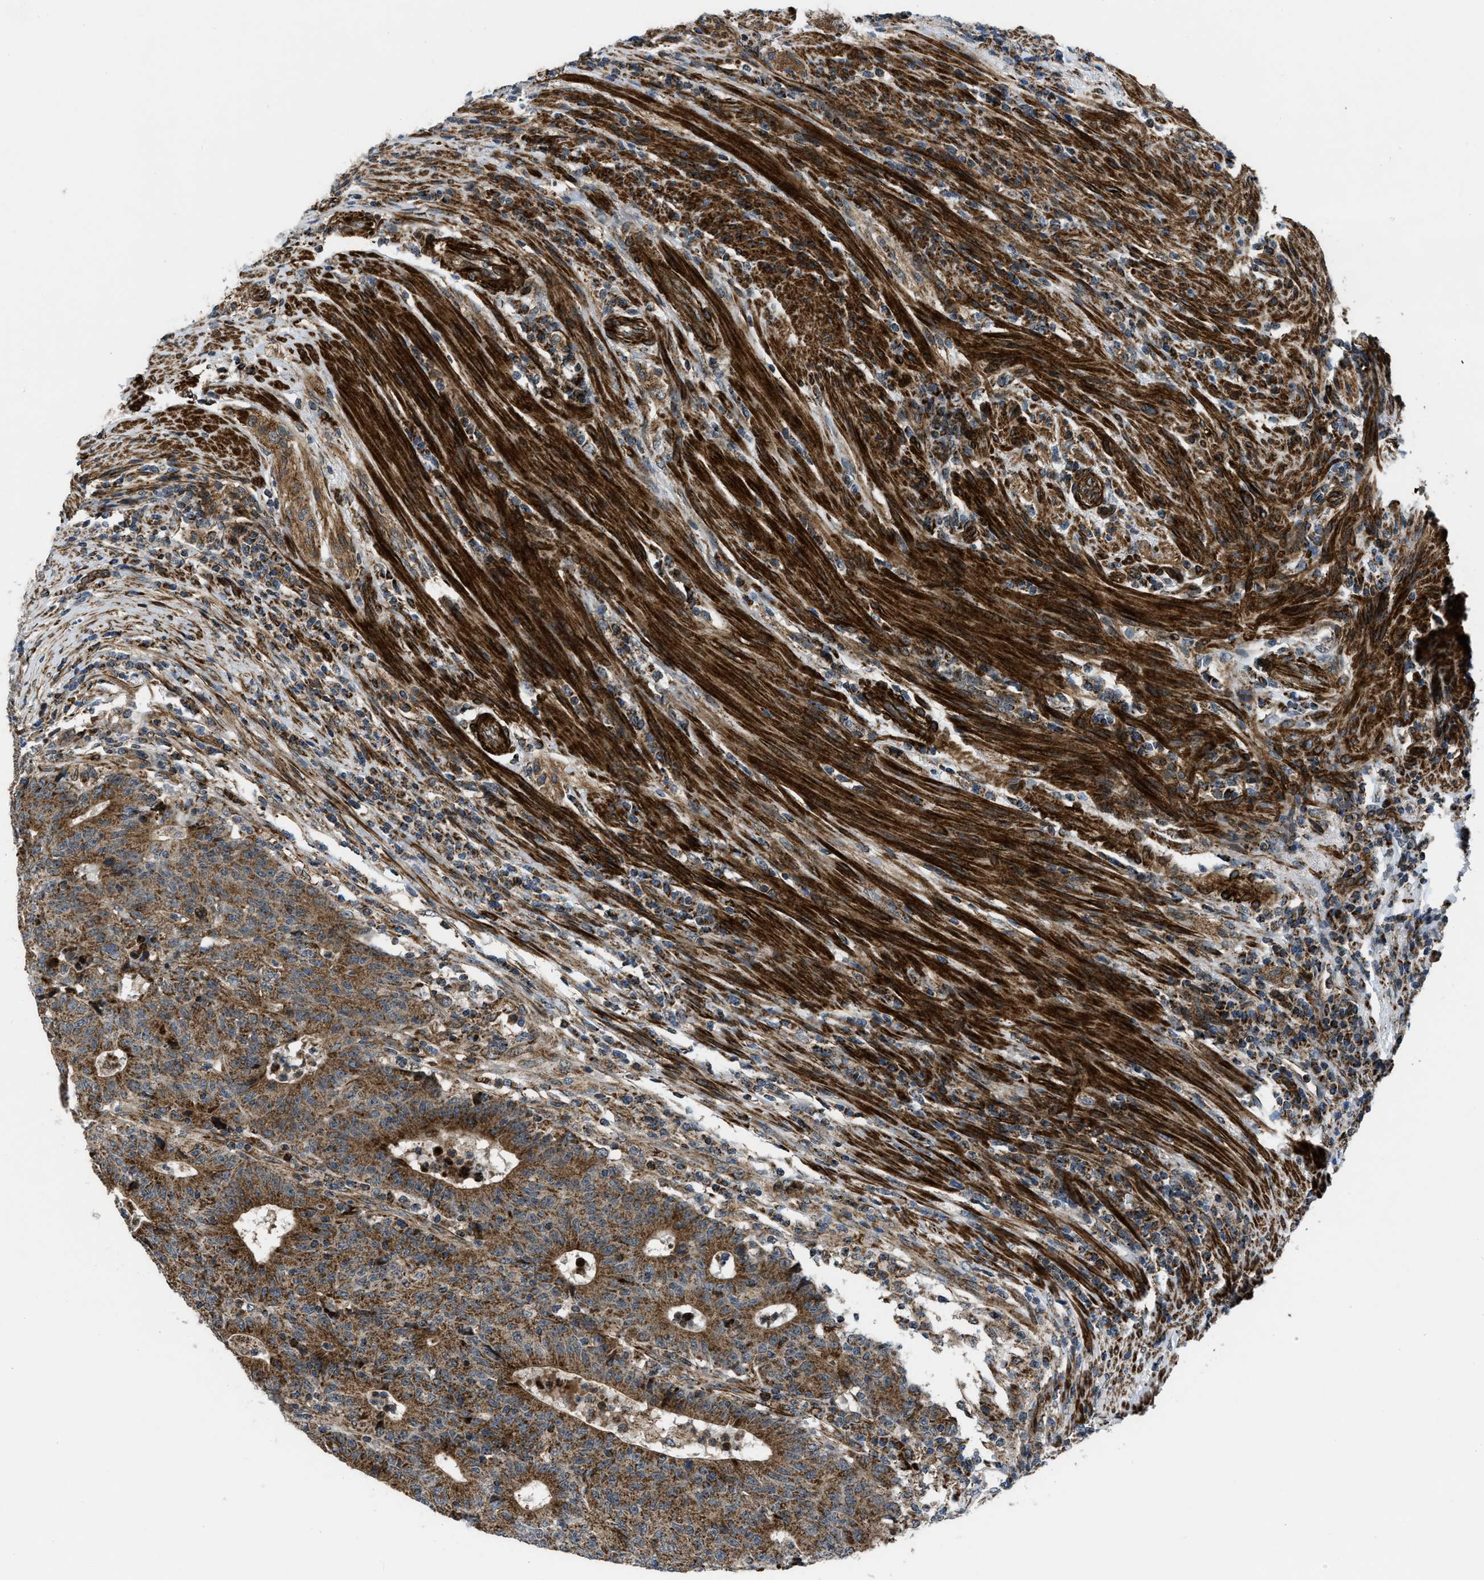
{"staining": {"intensity": "moderate", "quantity": ">75%", "location": "cytoplasmic/membranous"}, "tissue": "colorectal cancer", "cell_type": "Tumor cells", "image_type": "cancer", "snomed": [{"axis": "morphology", "description": "Normal tissue, NOS"}, {"axis": "morphology", "description": "Adenocarcinoma, NOS"}, {"axis": "topography", "description": "Colon"}], "caption": "This photomicrograph exhibits adenocarcinoma (colorectal) stained with immunohistochemistry to label a protein in brown. The cytoplasmic/membranous of tumor cells show moderate positivity for the protein. Nuclei are counter-stained blue.", "gene": "GSDME", "patient": {"sex": "female", "age": 75}}